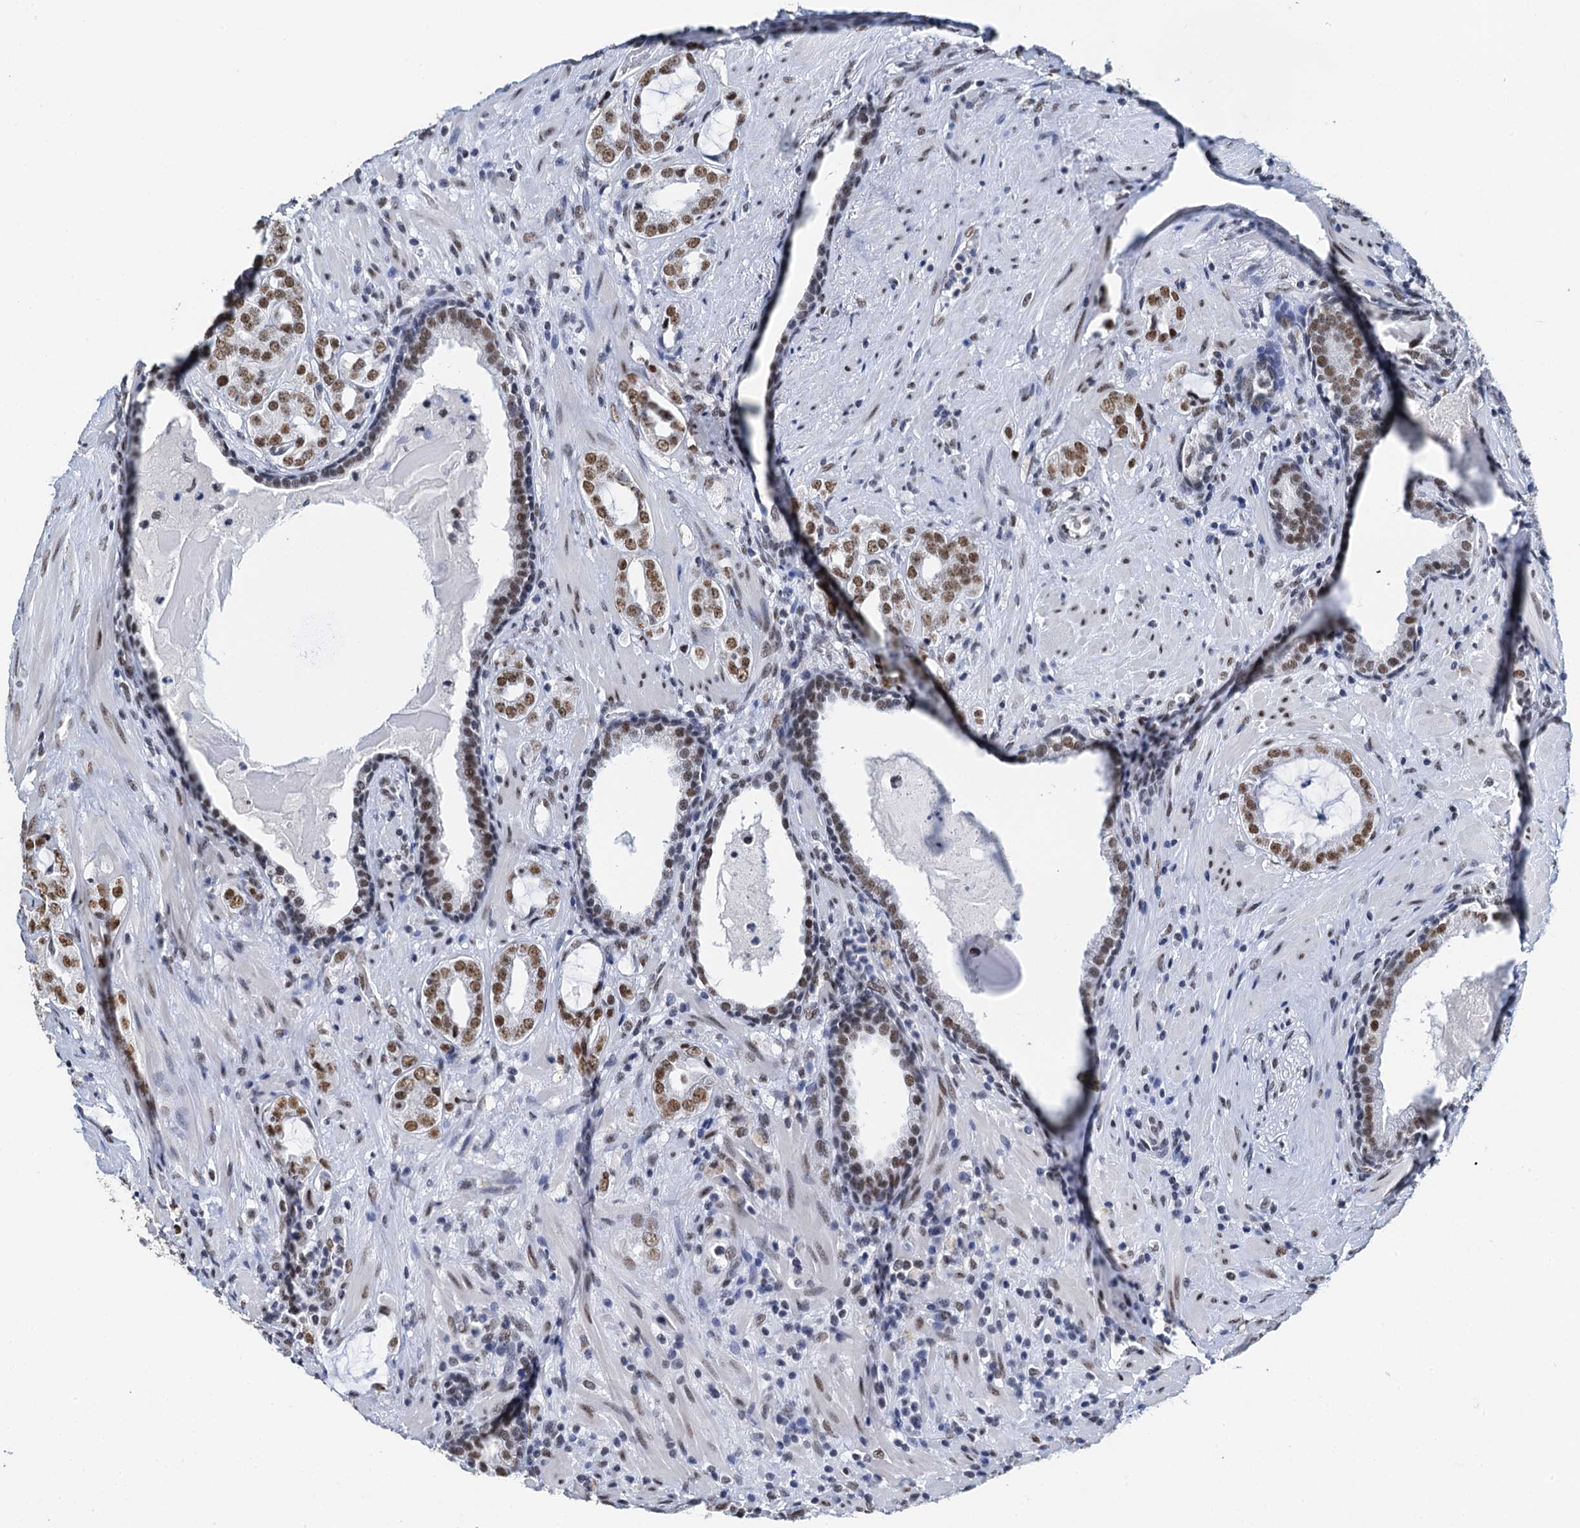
{"staining": {"intensity": "moderate", "quantity": "25%-75%", "location": "nuclear"}, "tissue": "prostate cancer", "cell_type": "Tumor cells", "image_type": "cancer", "snomed": [{"axis": "morphology", "description": "Adenocarcinoma, High grade"}, {"axis": "topography", "description": "Prostate"}], "caption": "Human prostate high-grade adenocarcinoma stained for a protein (brown) reveals moderate nuclear positive positivity in about 25%-75% of tumor cells.", "gene": "SLTM", "patient": {"sex": "male", "age": 64}}